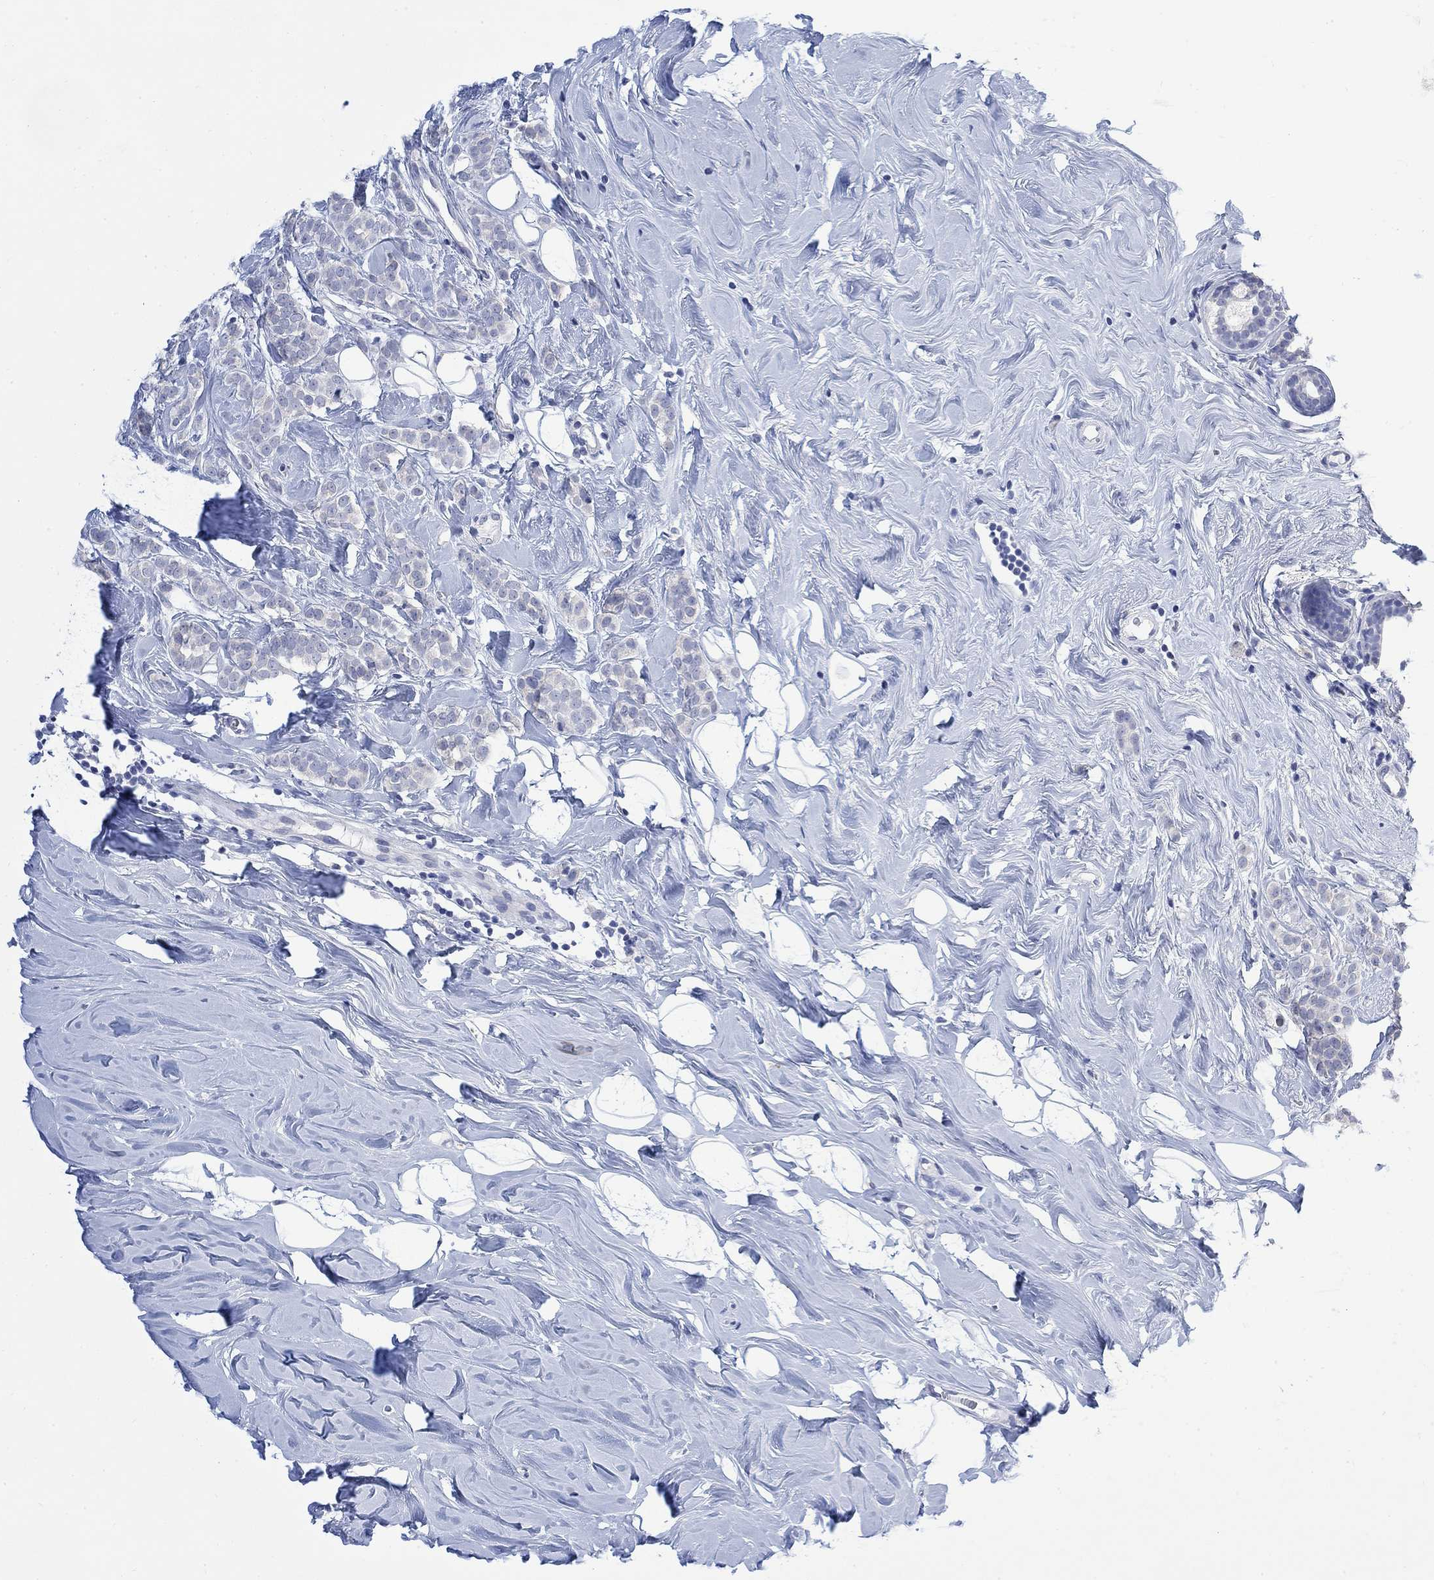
{"staining": {"intensity": "negative", "quantity": "none", "location": "none"}, "tissue": "breast cancer", "cell_type": "Tumor cells", "image_type": "cancer", "snomed": [{"axis": "morphology", "description": "Lobular carcinoma"}, {"axis": "topography", "description": "Breast"}], "caption": "Protein analysis of breast cancer displays no significant staining in tumor cells.", "gene": "FBP2", "patient": {"sex": "female", "age": 49}}